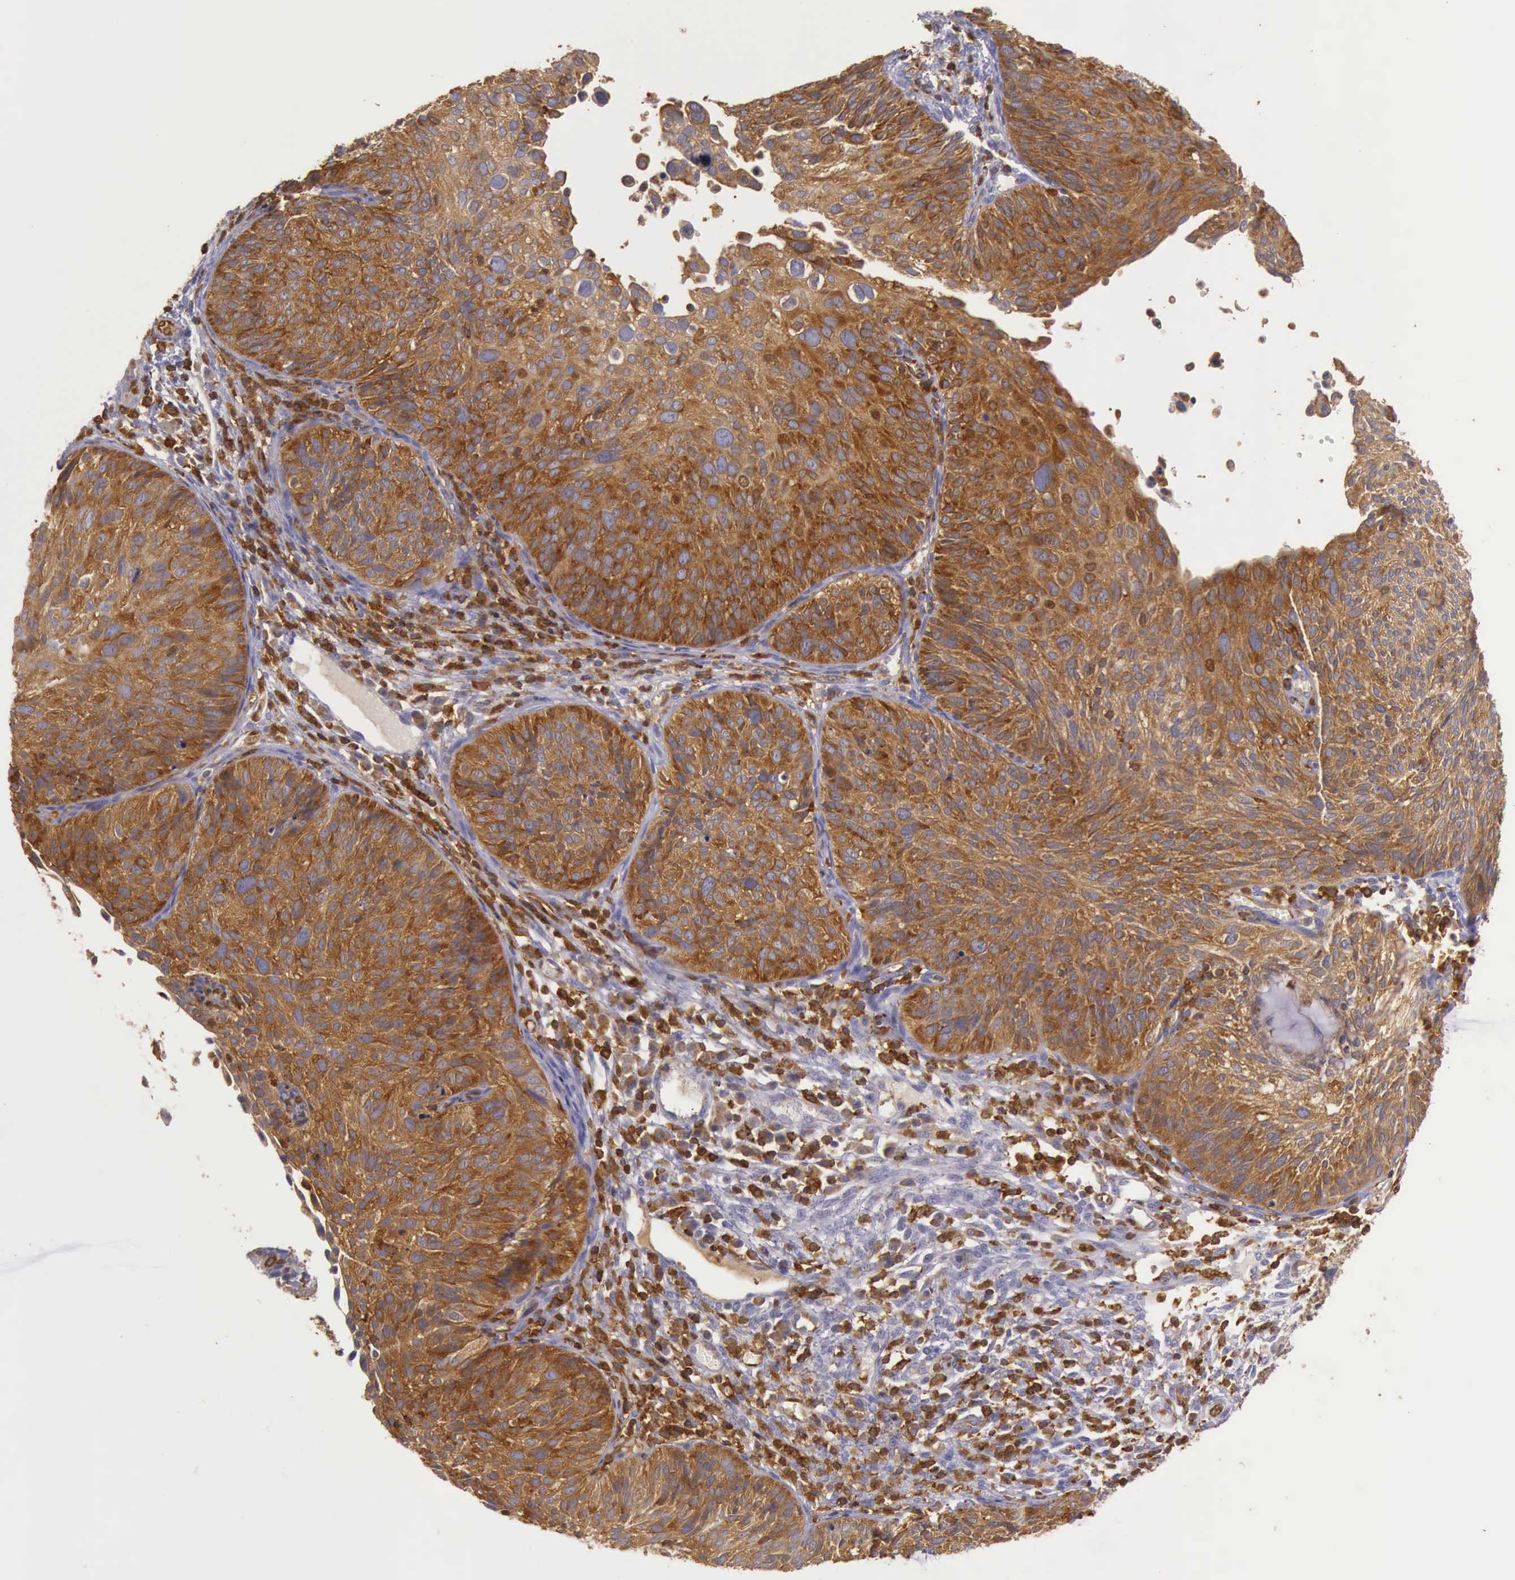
{"staining": {"intensity": "strong", "quantity": ">75%", "location": "cytoplasmic/membranous"}, "tissue": "cervical cancer", "cell_type": "Tumor cells", "image_type": "cancer", "snomed": [{"axis": "morphology", "description": "Squamous cell carcinoma, NOS"}, {"axis": "topography", "description": "Cervix"}], "caption": "Immunohistochemistry (IHC) of human cervical squamous cell carcinoma reveals high levels of strong cytoplasmic/membranous expression in about >75% of tumor cells.", "gene": "ARHGAP4", "patient": {"sex": "female", "age": 36}}